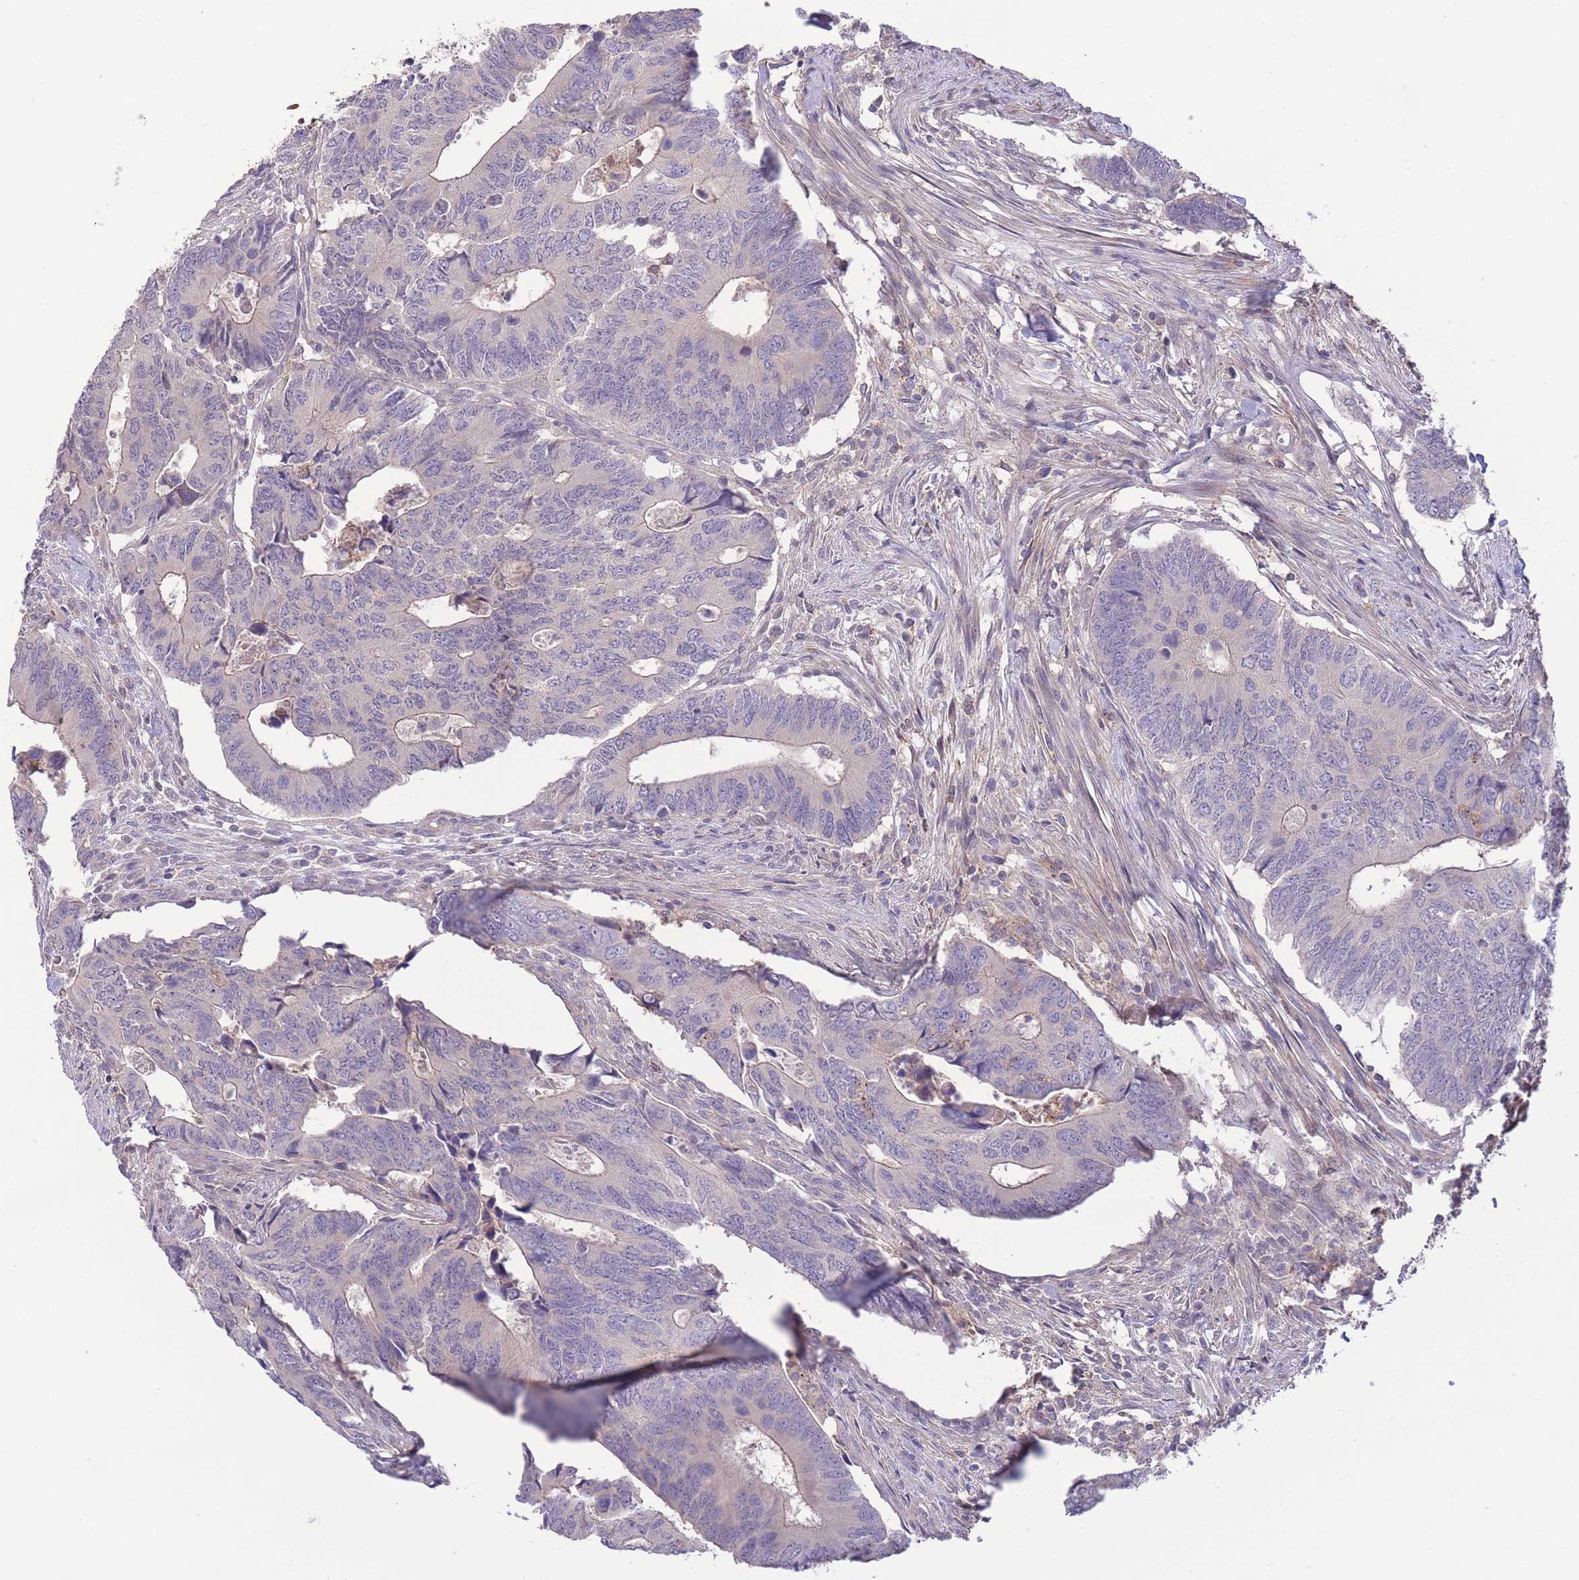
{"staining": {"intensity": "negative", "quantity": "none", "location": "none"}, "tissue": "colorectal cancer", "cell_type": "Tumor cells", "image_type": "cancer", "snomed": [{"axis": "morphology", "description": "Adenocarcinoma, NOS"}, {"axis": "topography", "description": "Colon"}], "caption": "Immunohistochemistry micrograph of neoplastic tissue: human colorectal adenocarcinoma stained with DAB displays no significant protein positivity in tumor cells.", "gene": "ZNF304", "patient": {"sex": "male", "age": 87}}